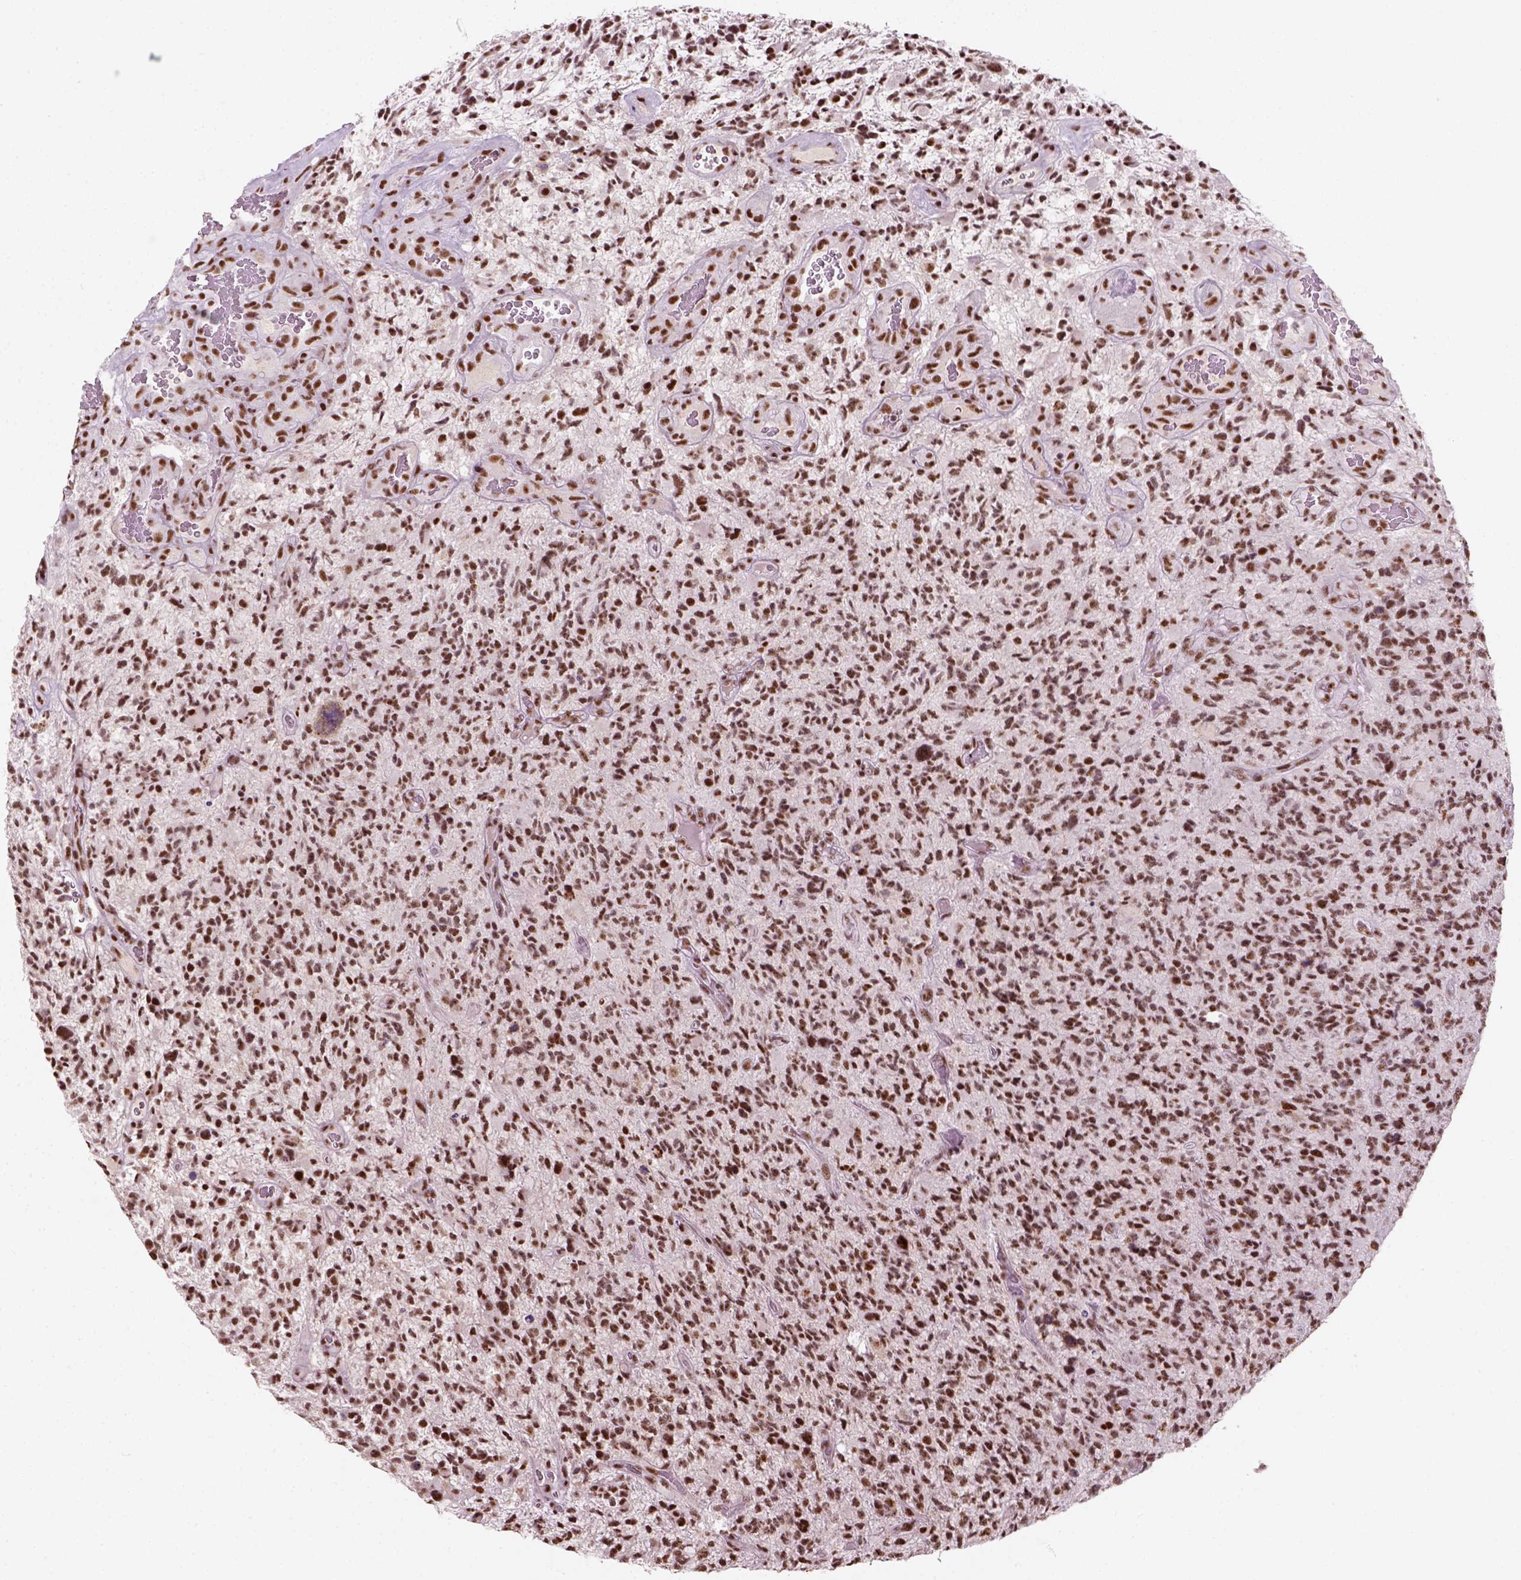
{"staining": {"intensity": "strong", "quantity": ">75%", "location": "nuclear"}, "tissue": "glioma", "cell_type": "Tumor cells", "image_type": "cancer", "snomed": [{"axis": "morphology", "description": "Glioma, malignant, High grade"}, {"axis": "topography", "description": "Brain"}], "caption": "Human glioma stained with a brown dye displays strong nuclear positive staining in approximately >75% of tumor cells.", "gene": "GTF2F1", "patient": {"sex": "female", "age": 71}}